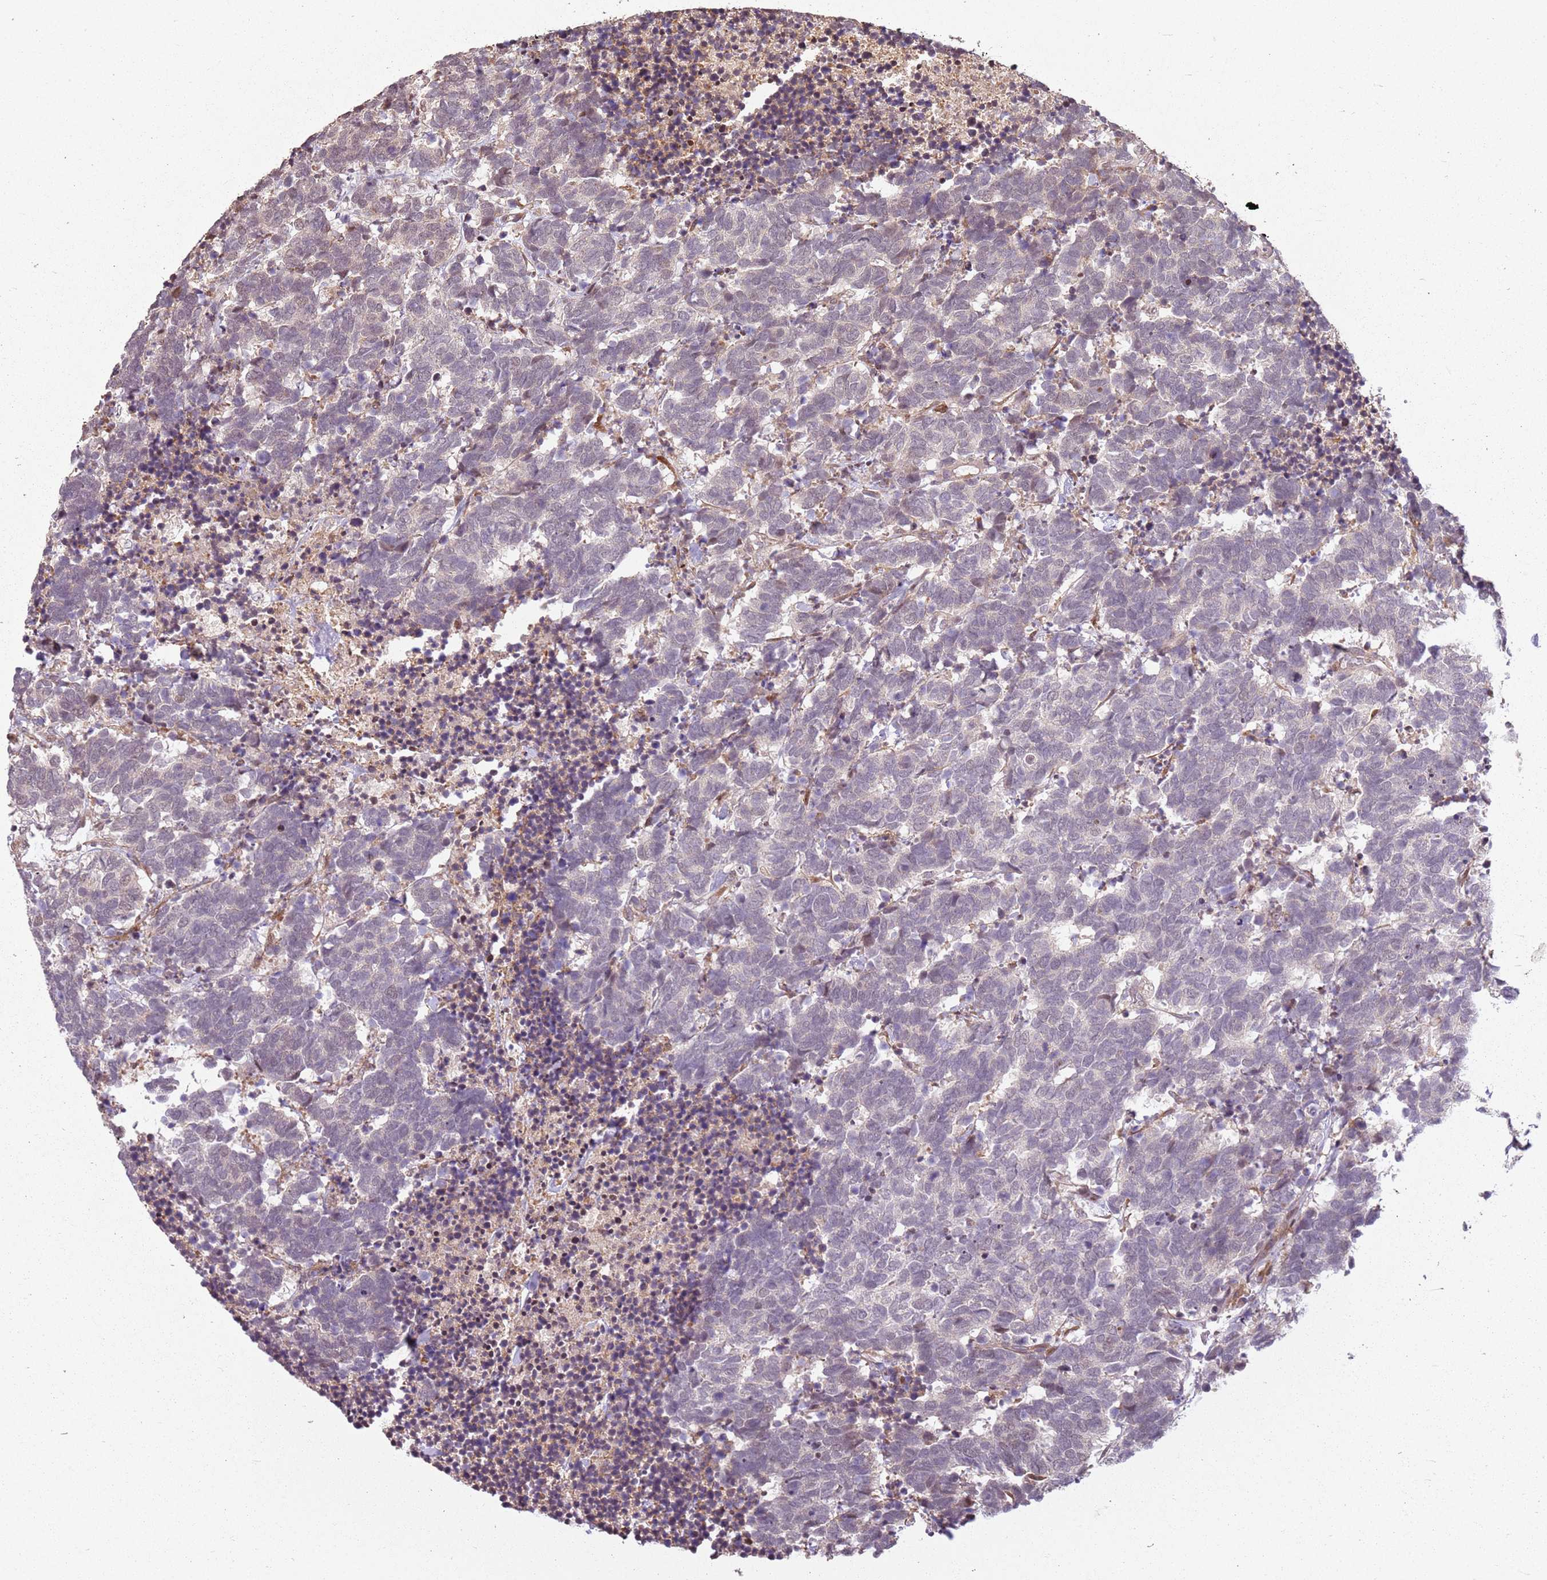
{"staining": {"intensity": "weak", "quantity": "<25%", "location": "cytoplasmic/membranous,nuclear"}, "tissue": "carcinoid", "cell_type": "Tumor cells", "image_type": "cancer", "snomed": [{"axis": "morphology", "description": "Carcinoma, NOS"}, {"axis": "morphology", "description": "Carcinoid, malignant, NOS"}, {"axis": "topography", "description": "Prostate"}], "caption": "An immunohistochemistry image of carcinoid is shown. There is no staining in tumor cells of carcinoid. The staining is performed using DAB brown chromogen with nuclei counter-stained in using hematoxylin.", "gene": "CHURC1", "patient": {"sex": "male", "age": 57}}